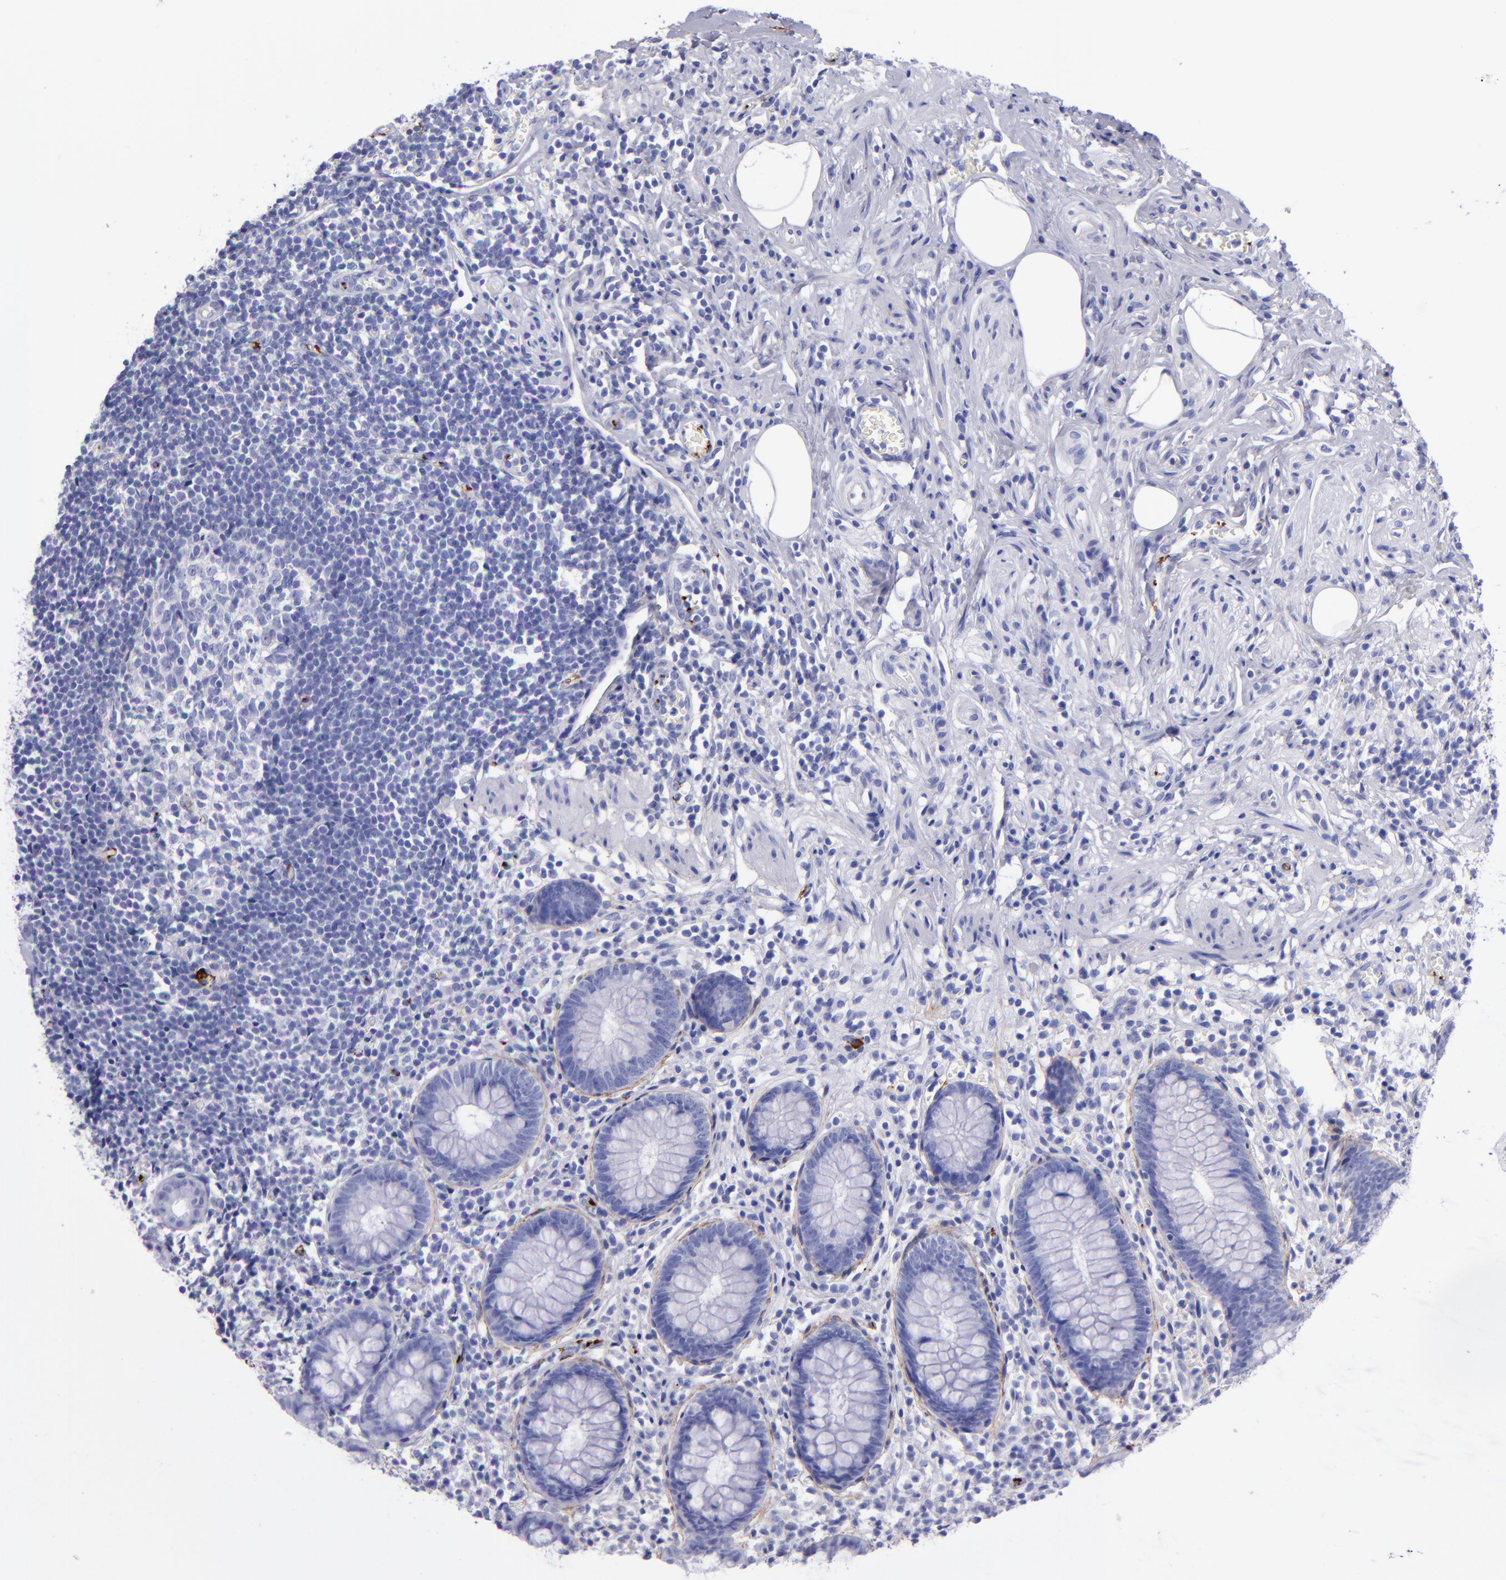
{"staining": {"intensity": "negative", "quantity": "none", "location": "none"}, "tissue": "appendix", "cell_type": "Glandular cells", "image_type": "normal", "snomed": [{"axis": "morphology", "description": "Normal tissue, NOS"}, {"axis": "topography", "description": "Appendix"}], "caption": "This is an immunohistochemistry (IHC) image of benign appendix. There is no expression in glandular cells.", "gene": "EFCAB13", "patient": {"sex": "male", "age": 38}}